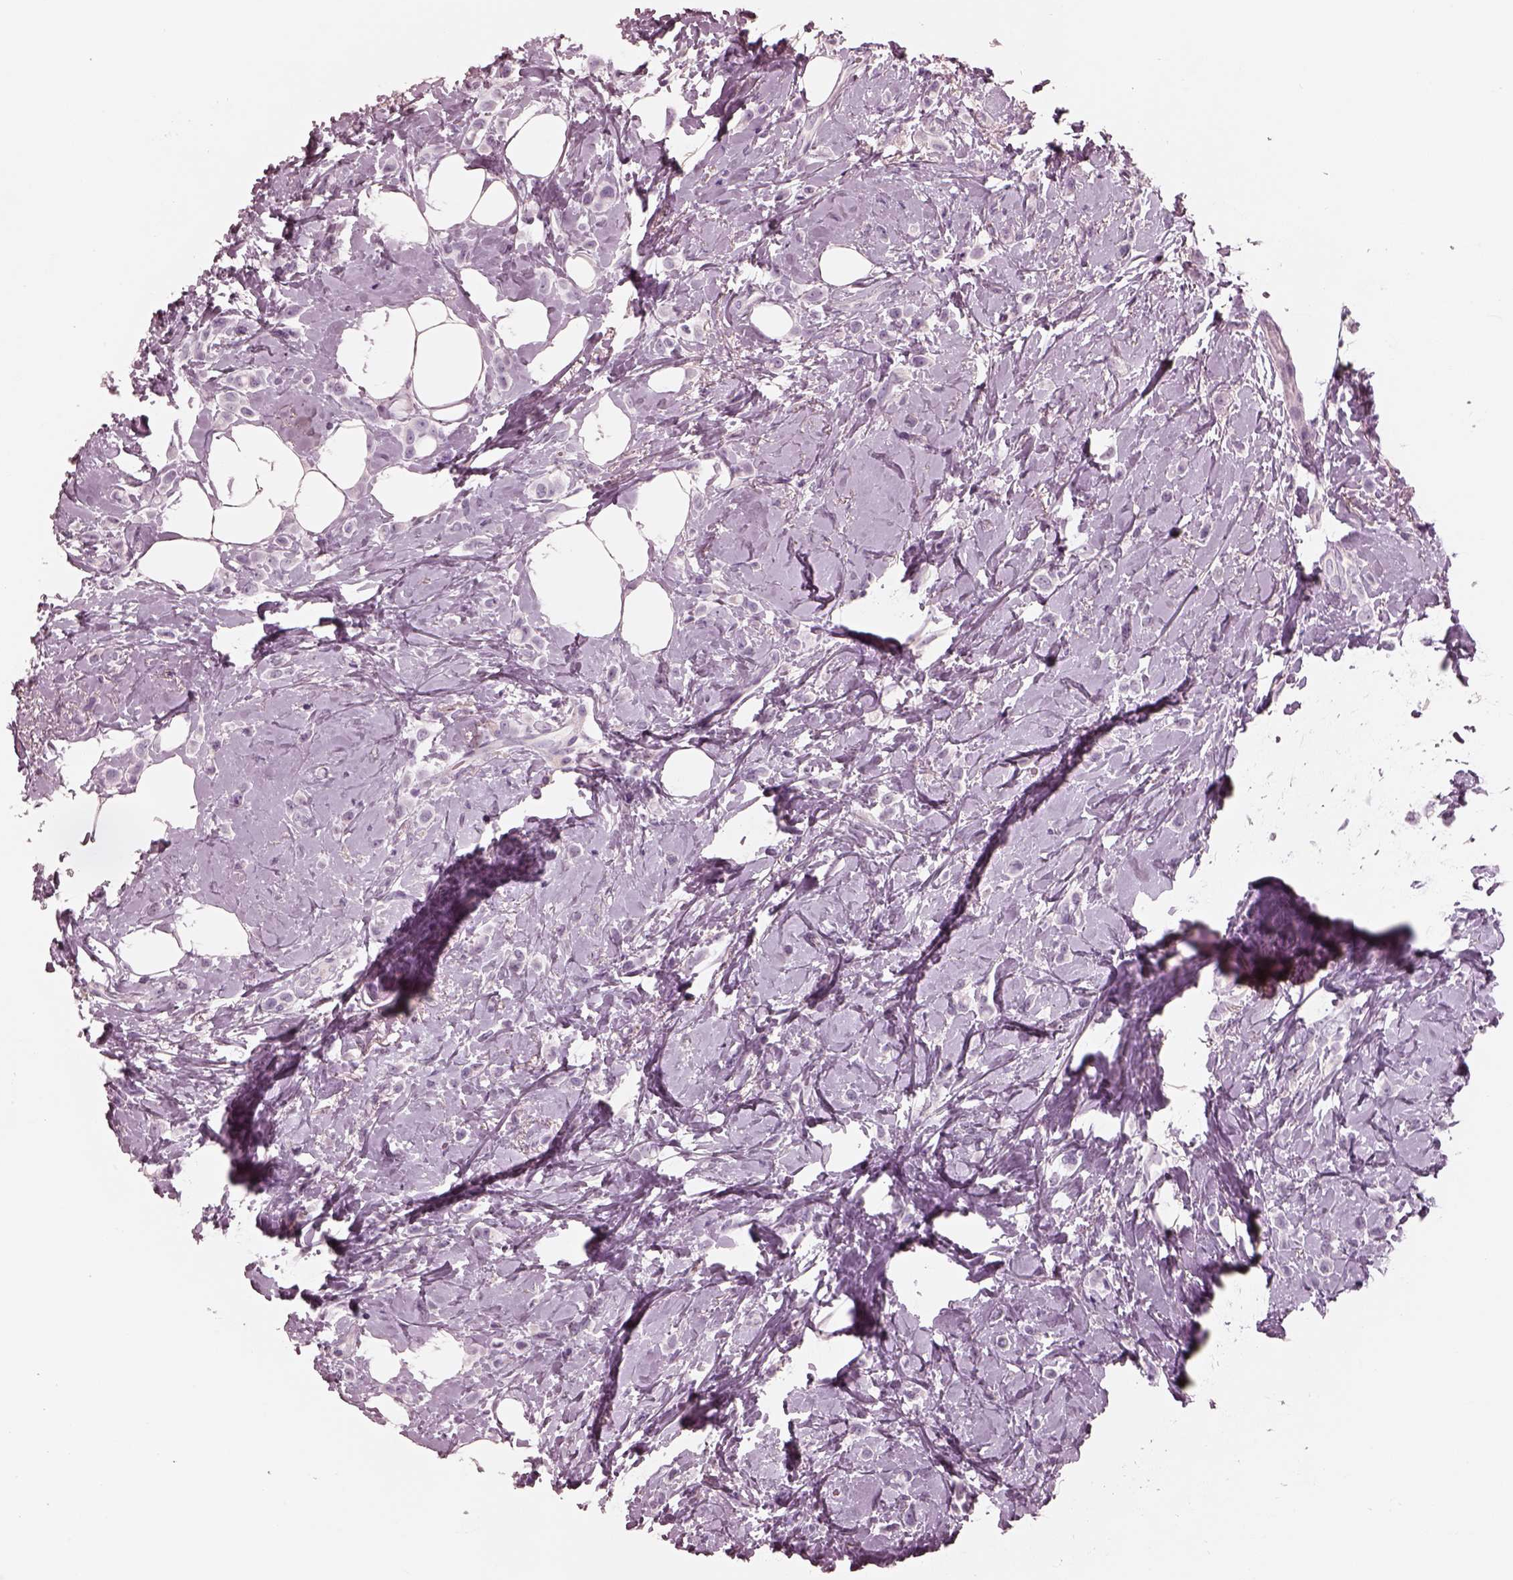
{"staining": {"intensity": "negative", "quantity": "none", "location": "none"}, "tissue": "breast cancer", "cell_type": "Tumor cells", "image_type": "cancer", "snomed": [{"axis": "morphology", "description": "Lobular carcinoma"}, {"axis": "topography", "description": "Breast"}], "caption": "Protein analysis of breast cancer demonstrates no significant positivity in tumor cells.", "gene": "CADM2", "patient": {"sex": "female", "age": 66}}